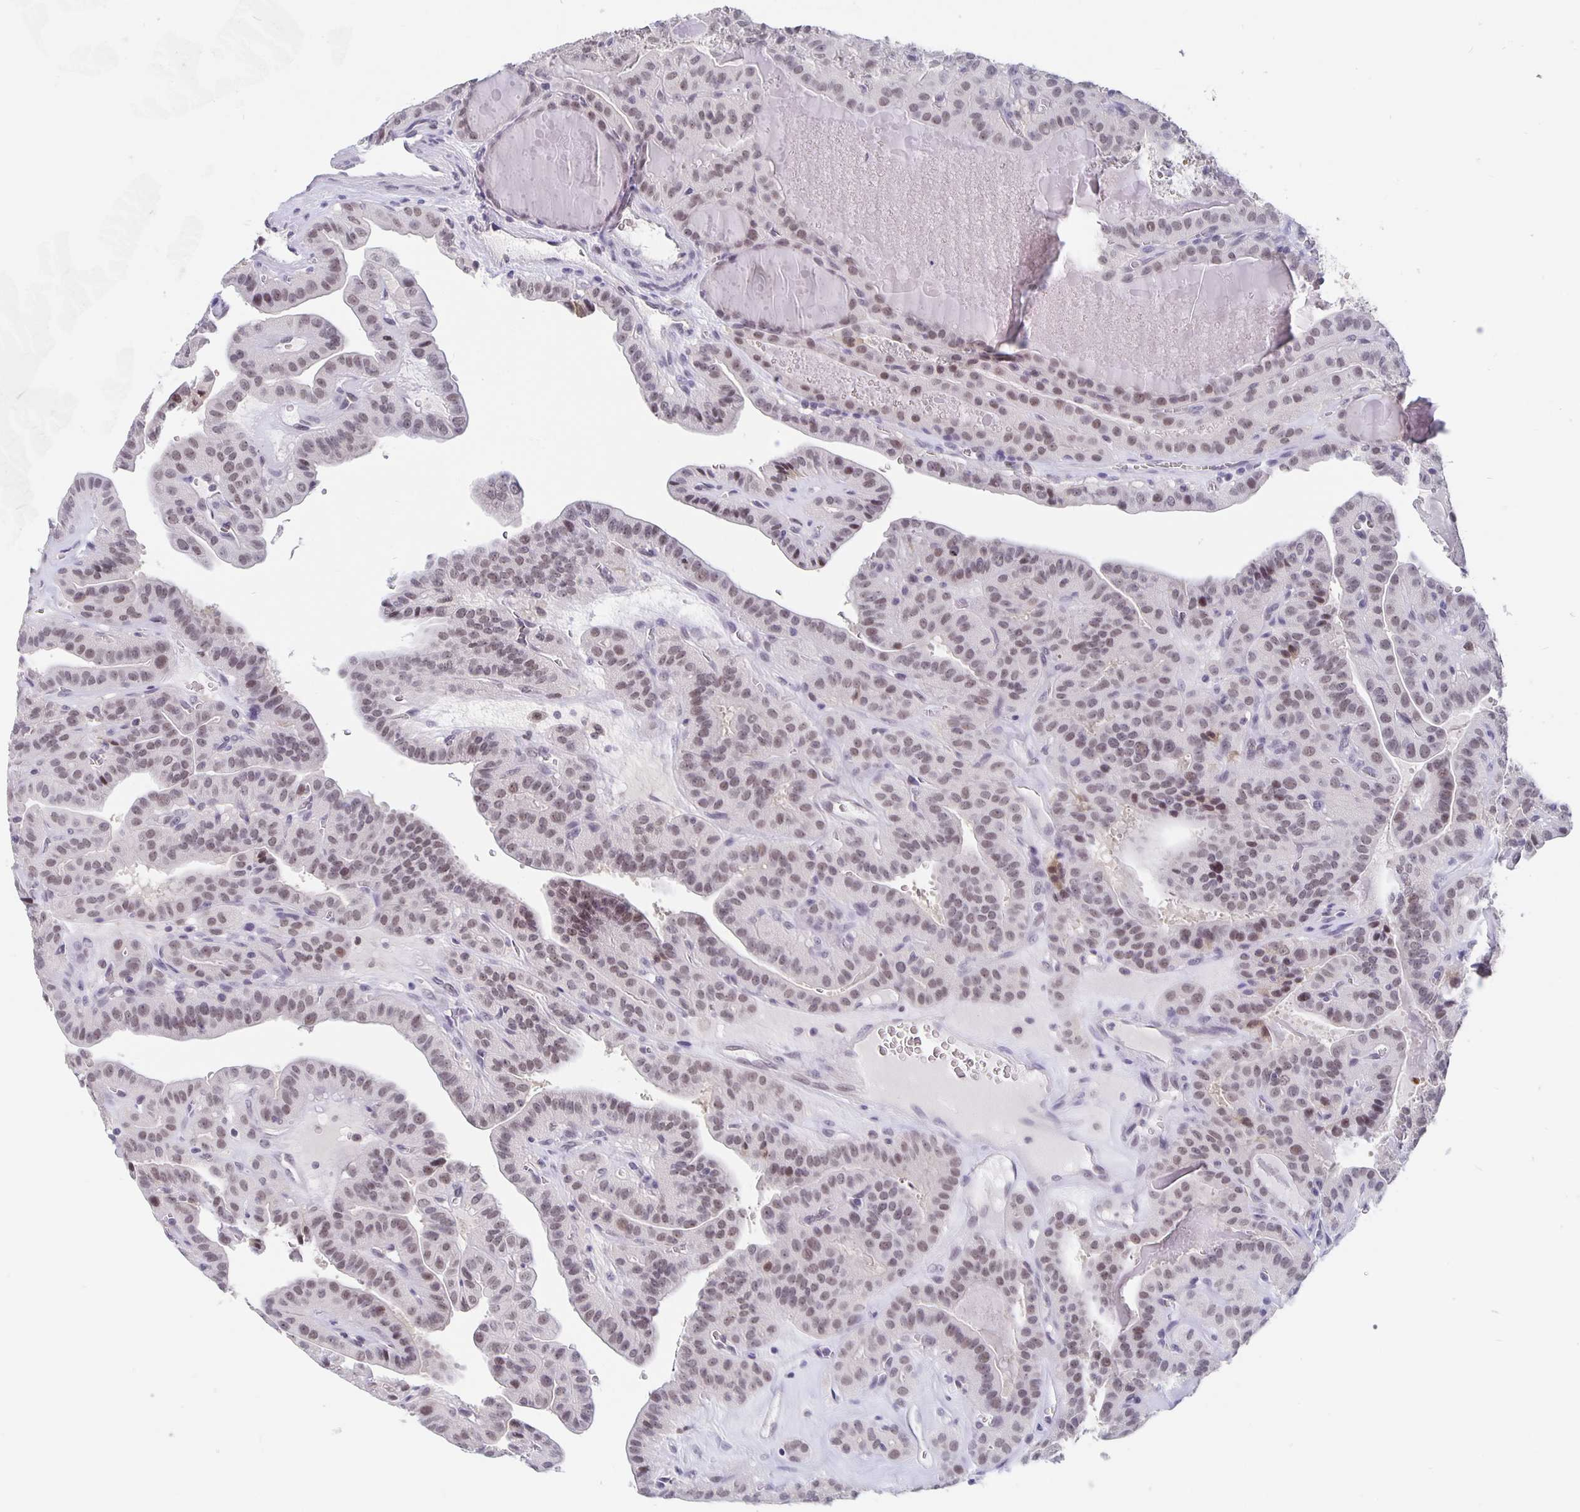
{"staining": {"intensity": "weak", "quantity": ">75%", "location": "nuclear"}, "tissue": "thyroid cancer", "cell_type": "Tumor cells", "image_type": "cancer", "snomed": [{"axis": "morphology", "description": "Papillary adenocarcinoma, NOS"}, {"axis": "topography", "description": "Thyroid gland"}], "caption": "The micrograph exhibits a brown stain indicating the presence of a protein in the nuclear of tumor cells in thyroid papillary adenocarcinoma.", "gene": "ZNF691", "patient": {"sex": "male", "age": 52}}